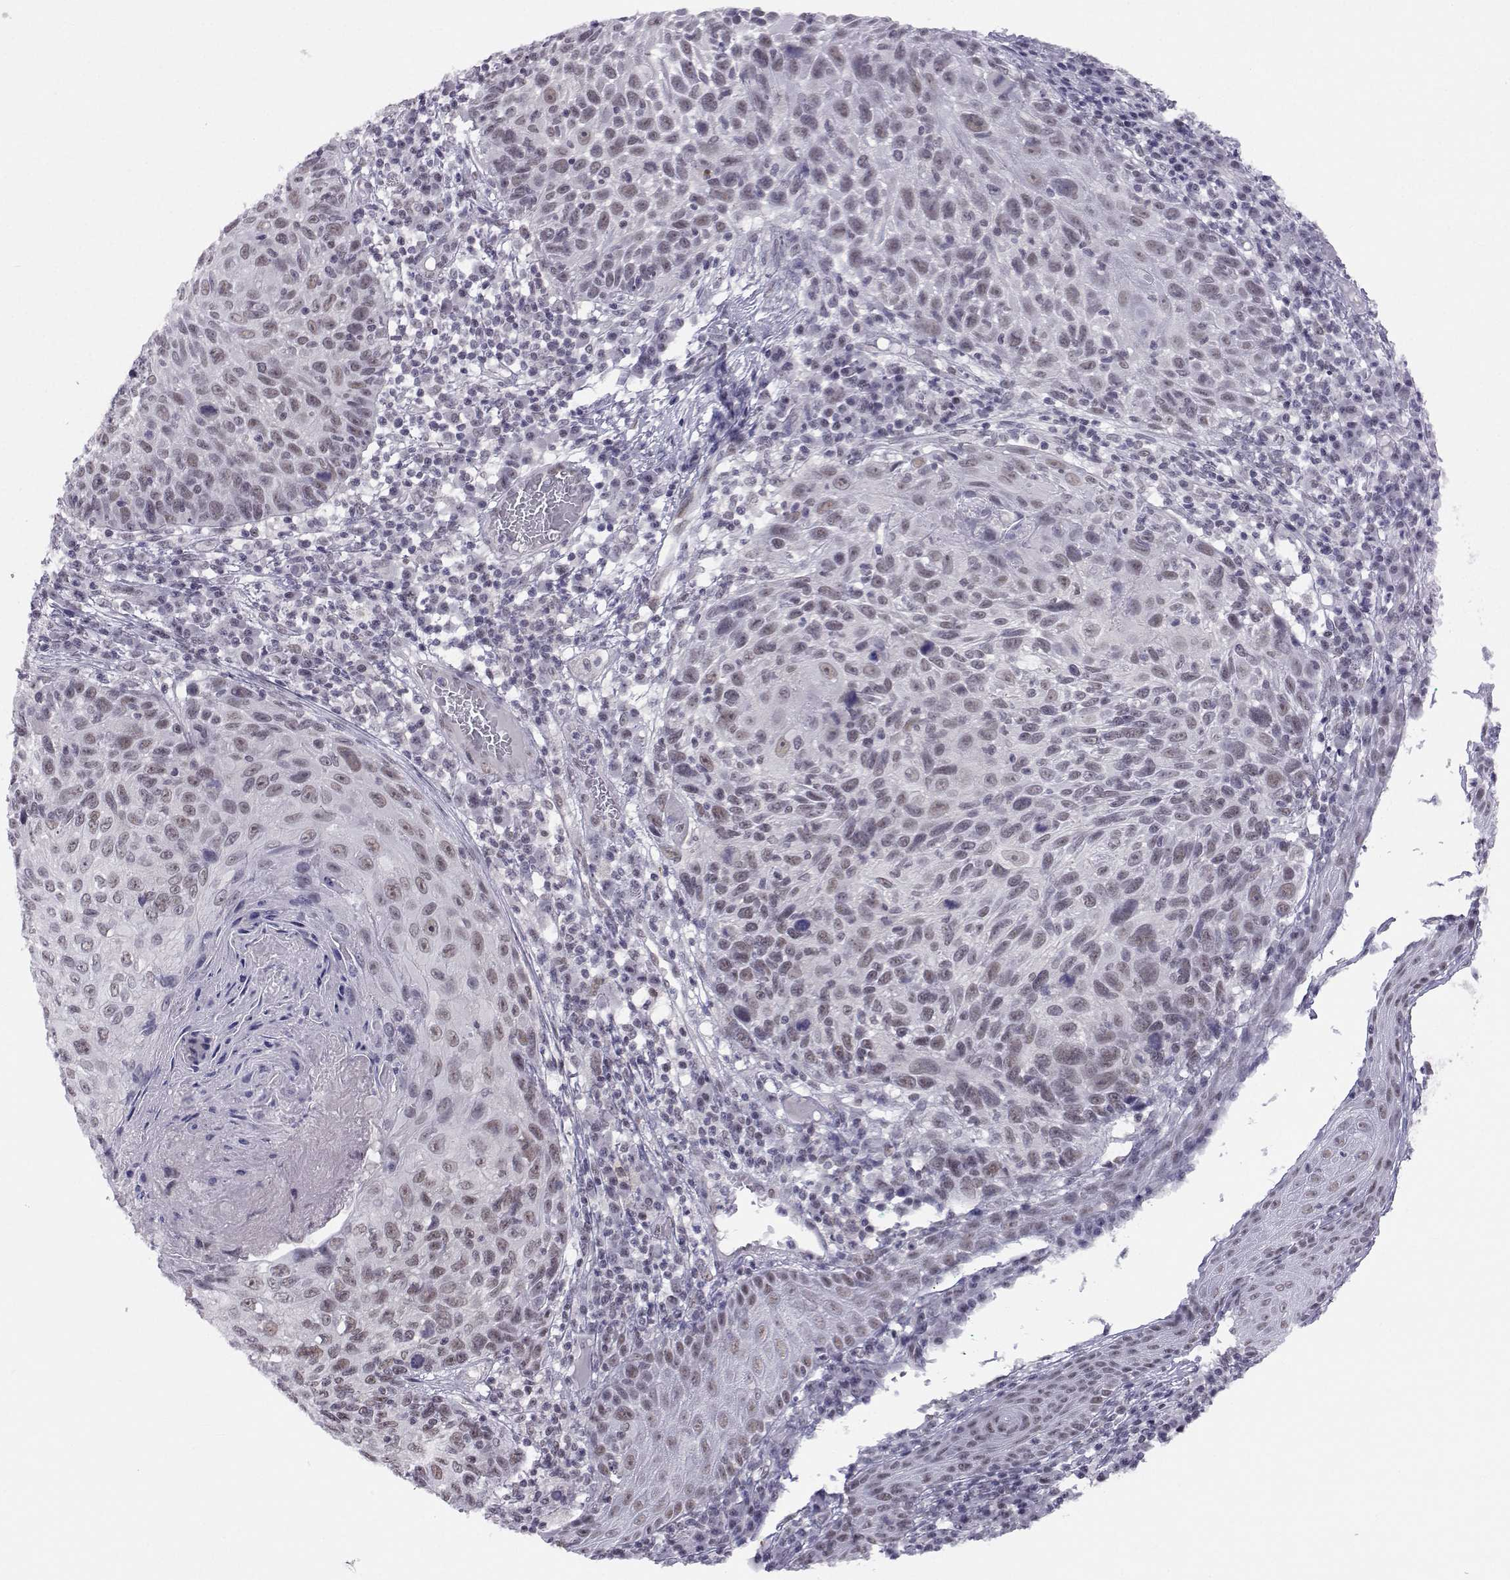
{"staining": {"intensity": "weak", "quantity": "25%-75%", "location": "nuclear"}, "tissue": "skin cancer", "cell_type": "Tumor cells", "image_type": "cancer", "snomed": [{"axis": "morphology", "description": "Squamous cell carcinoma, NOS"}, {"axis": "topography", "description": "Skin"}], "caption": "Weak nuclear protein positivity is present in approximately 25%-75% of tumor cells in squamous cell carcinoma (skin).", "gene": "MED26", "patient": {"sex": "male", "age": 92}}